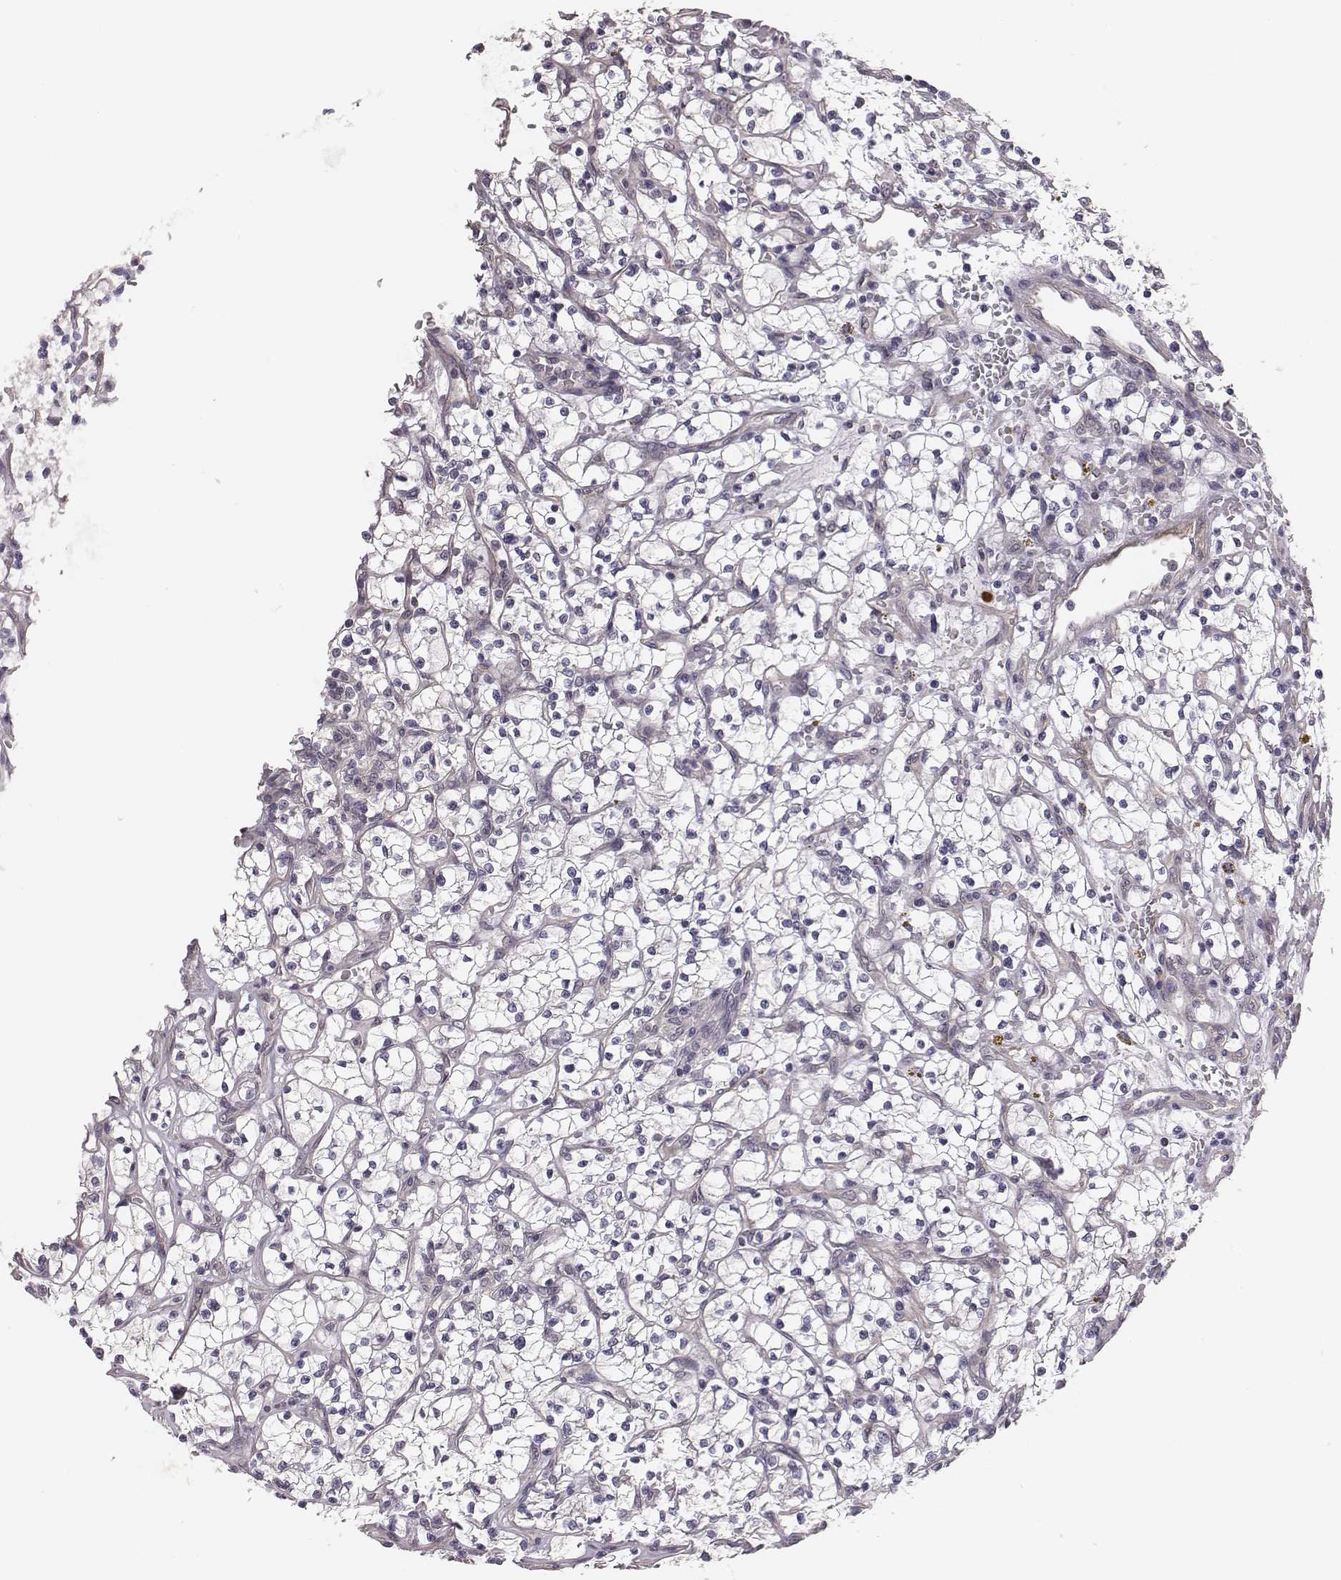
{"staining": {"intensity": "negative", "quantity": "none", "location": "none"}, "tissue": "renal cancer", "cell_type": "Tumor cells", "image_type": "cancer", "snomed": [{"axis": "morphology", "description": "Adenocarcinoma, NOS"}, {"axis": "topography", "description": "Kidney"}], "caption": "Tumor cells show no significant protein positivity in renal cancer. Brightfield microscopy of immunohistochemistry stained with DAB (3,3'-diaminobenzidine) (brown) and hematoxylin (blue), captured at high magnification.", "gene": "SCARF1", "patient": {"sex": "female", "age": 64}}